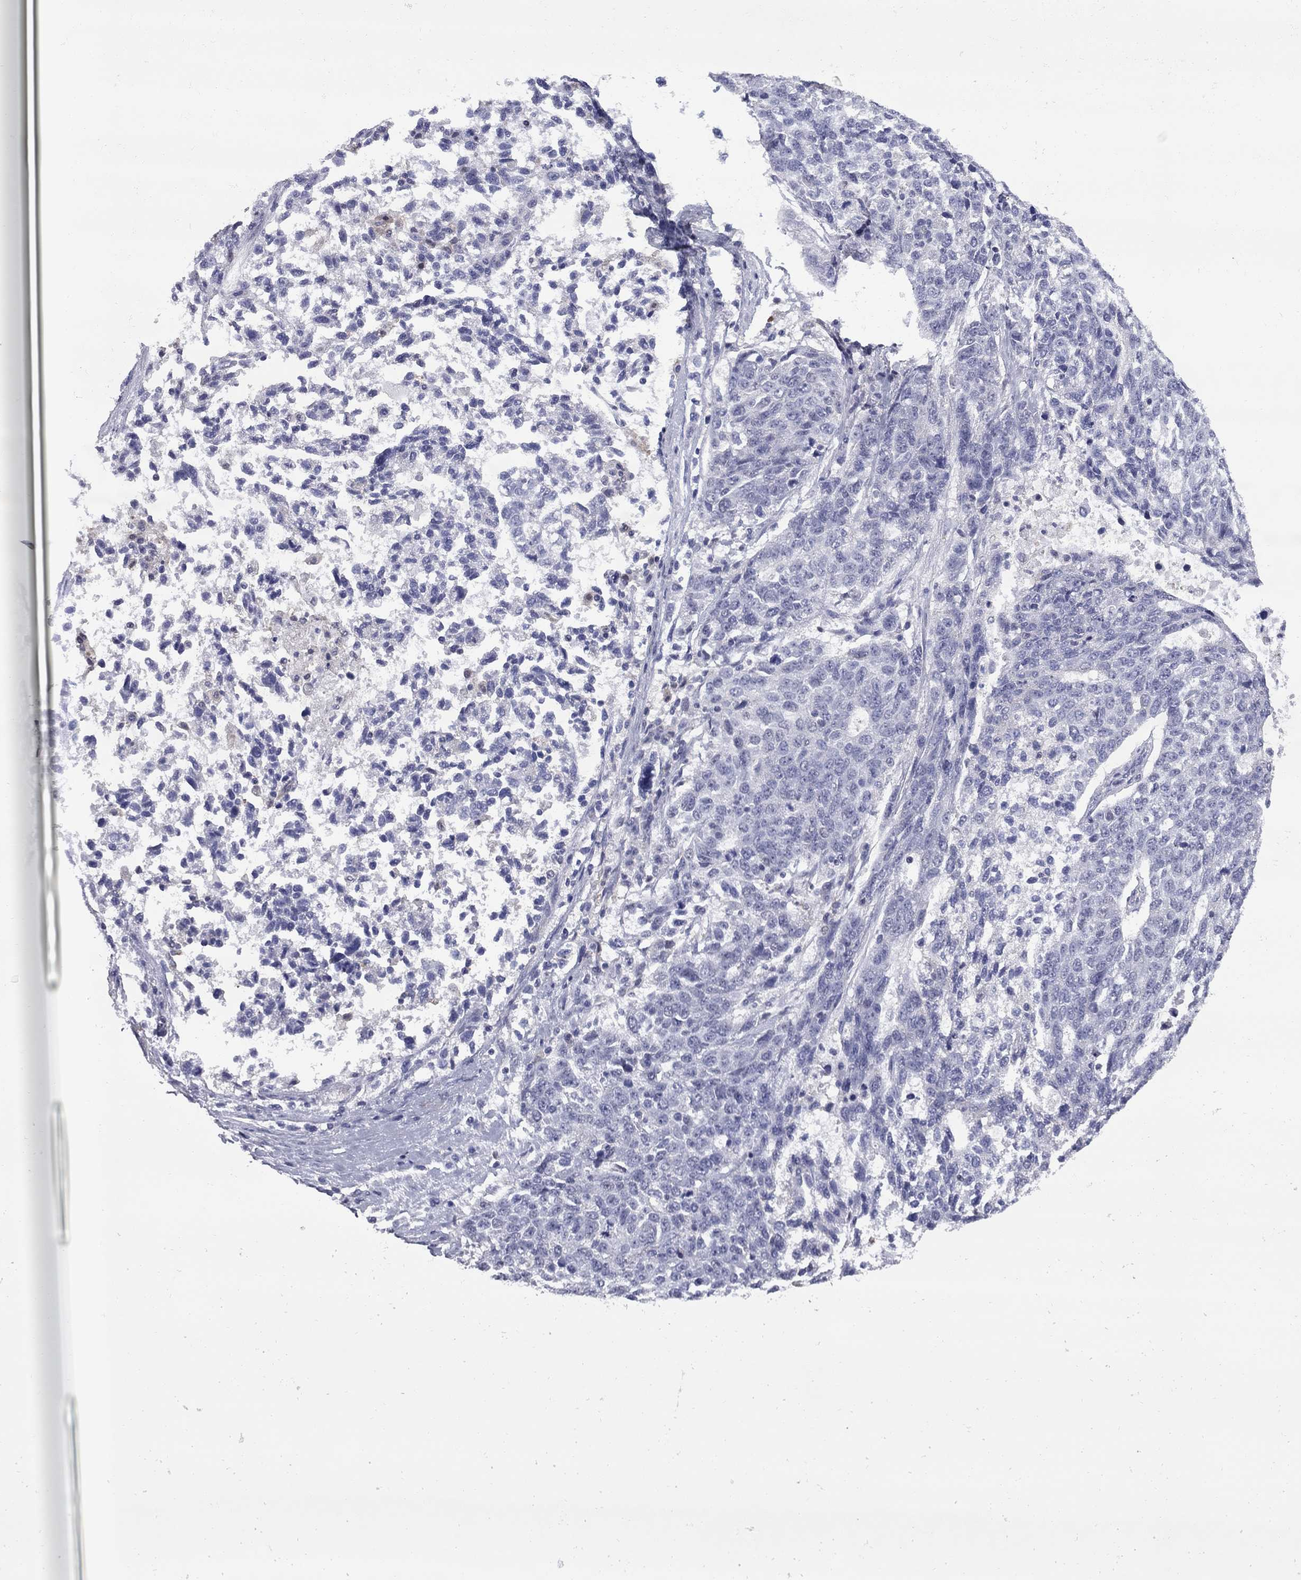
{"staining": {"intensity": "negative", "quantity": "none", "location": "none"}, "tissue": "ovarian cancer", "cell_type": "Tumor cells", "image_type": "cancer", "snomed": [{"axis": "morphology", "description": "Cystadenocarcinoma, serous, NOS"}, {"axis": "topography", "description": "Ovary"}], "caption": "This is an immunohistochemistry image of ovarian cancer (serous cystadenocarcinoma). There is no positivity in tumor cells.", "gene": "HTR4", "patient": {"sex": "female", "age": 71}}